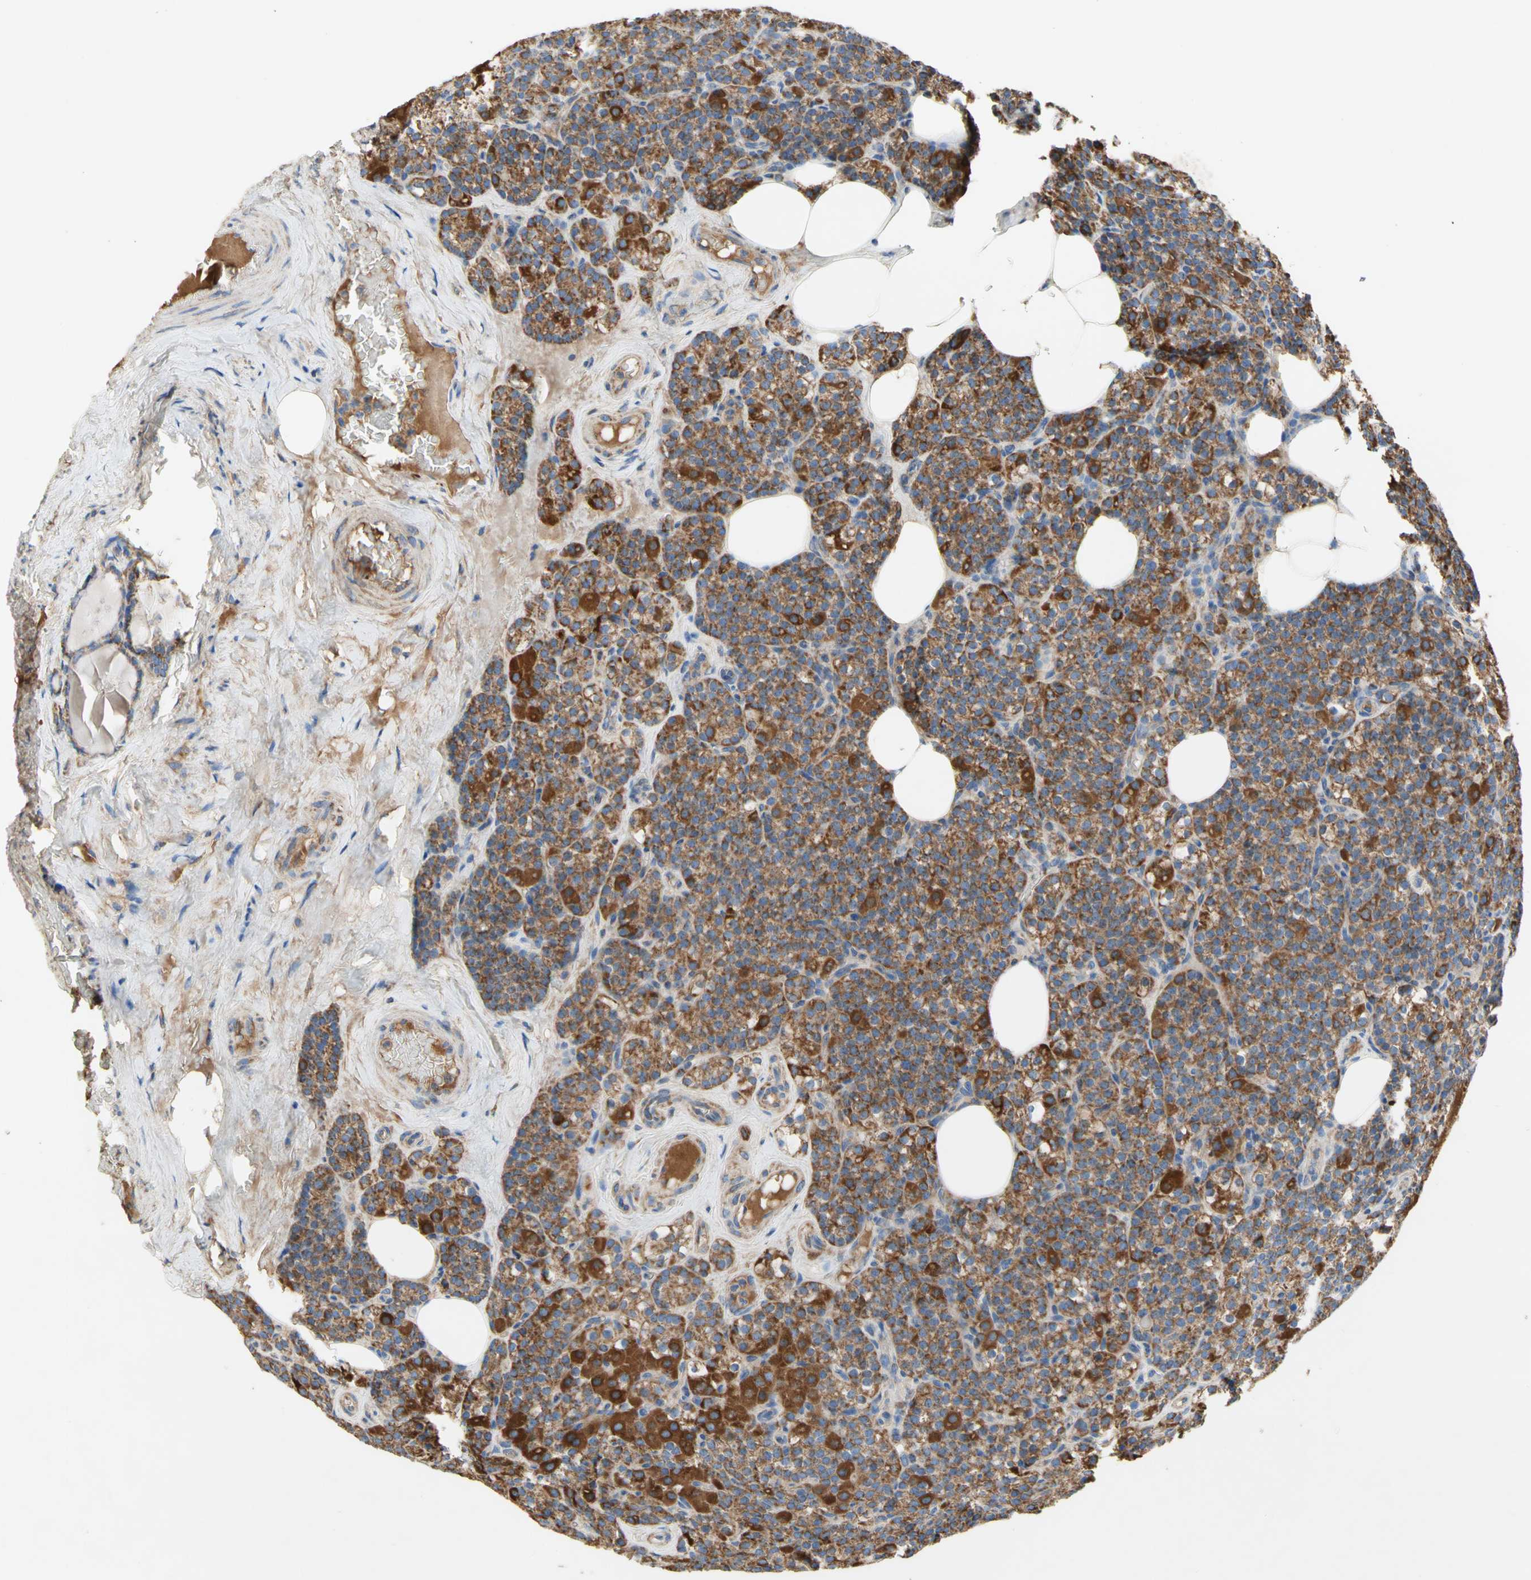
{"staining": {"intensity": "strong", "quantity": ">75%", "location": "cytoplasmic/membranous"}, "tissue": "parathyroid gland", "cell_type": "Glandular cells", "image_type": "normal", "snomed": [{"axis": "morphology", "description": "Normal tissue, NOS"}, {"axis": "topography", "description": "Parathyroid gland"}], "caption": "The histopathology image displays immunohistochemical staining of unremarkable parathyroid gland. There is strong cytoplasmic/membranous positivity is identified in approximately >75% of glandular cells.", "gene": "SDHB", "patient": {"sex": "female", "age": 57}}